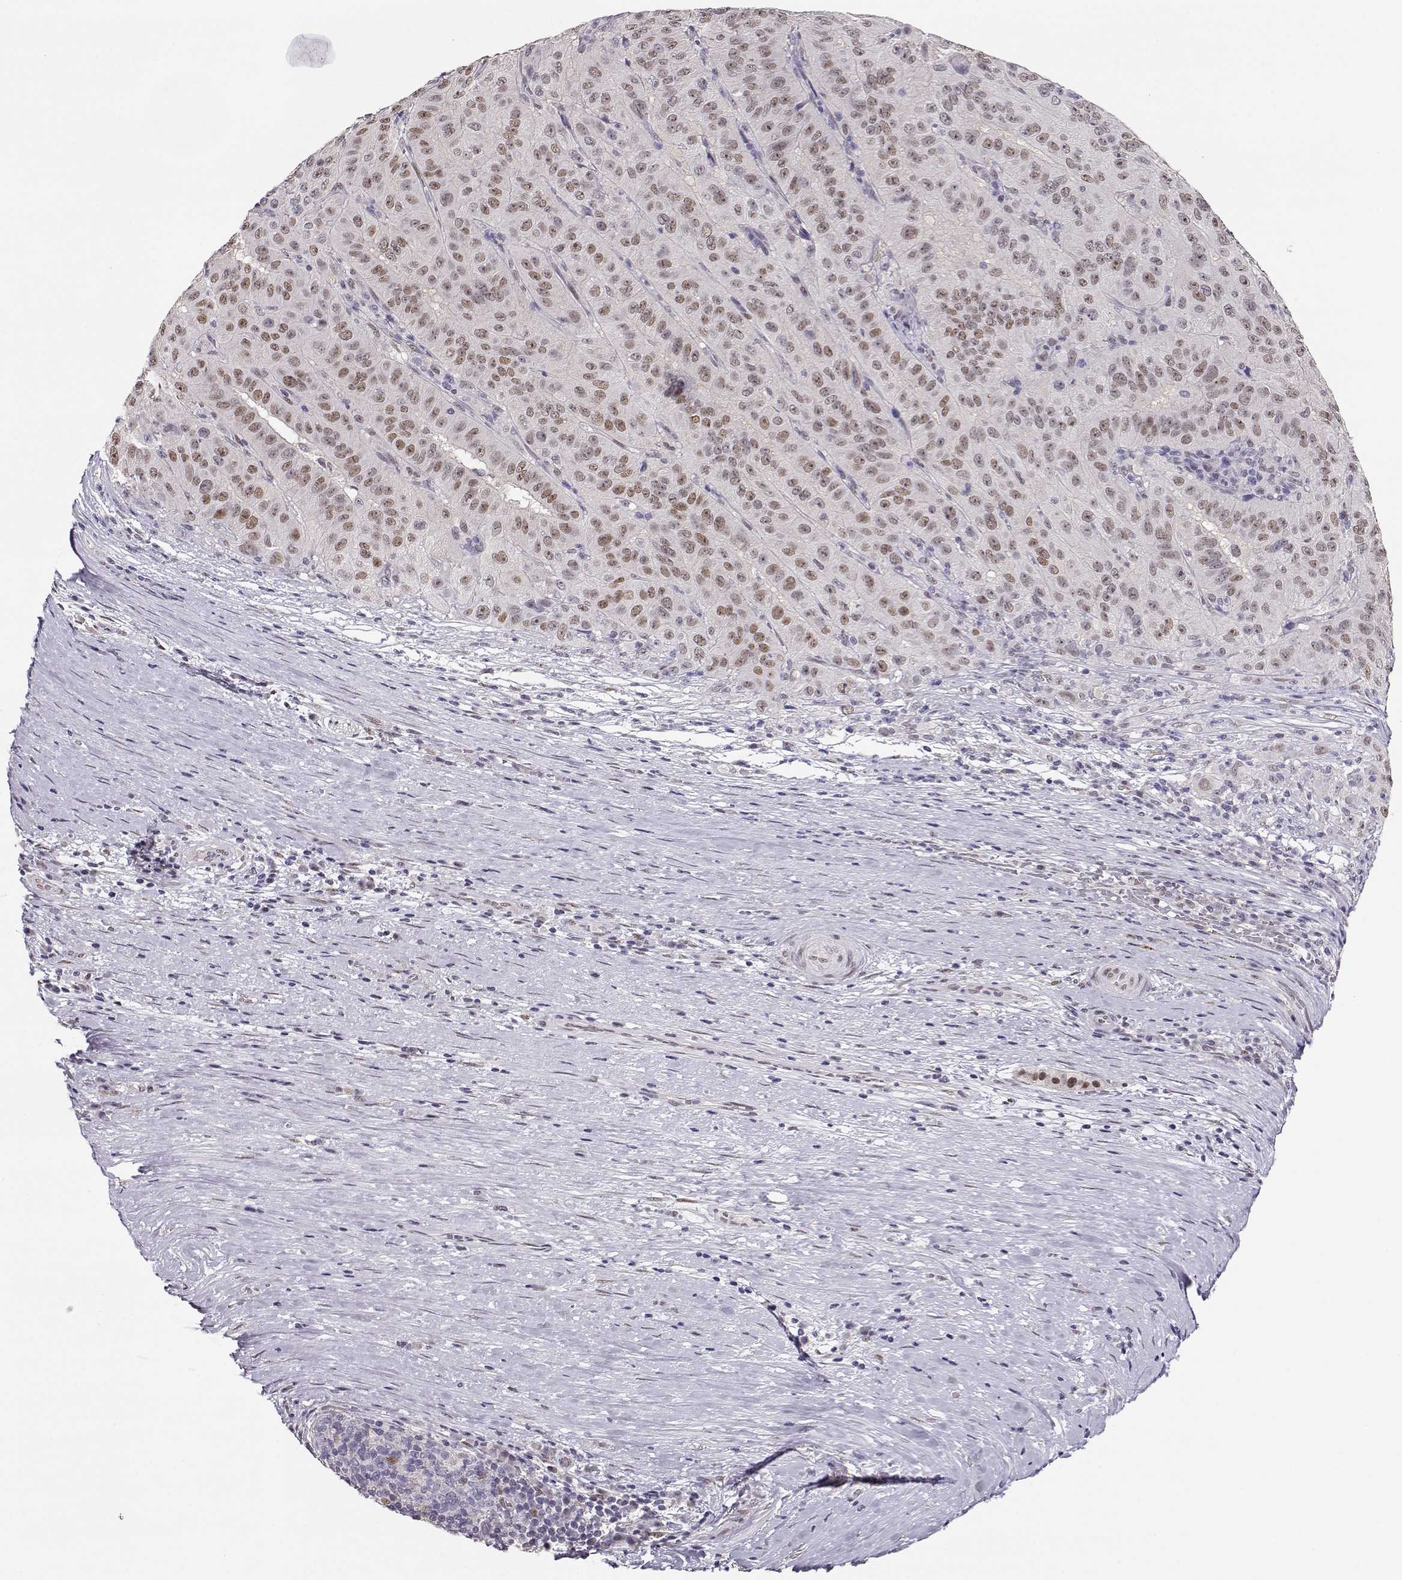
{"staining": {"intensity": "weak", "quantity": ">75%", "location": "nuclear"}, "tissue": "pancreatic cancer", "cell_type": "Tumor cells", "image_type": "cancer", "snomed": [{"axis": "morphology", "description": "Adenocarcinoma, NOS"}, {"axis": "topography", "description": "Pancreas"}], "caption": "The photomicrograph displays a brown stain indicating the presence of a protein in the nuclear of tumor cells in adenocarcinoma (pancreatic). The protein of interest is shown in brown color, while the nuclei are stained blue.", "gene": "POLI", "patient": {"sex": "male", "age": 63}}